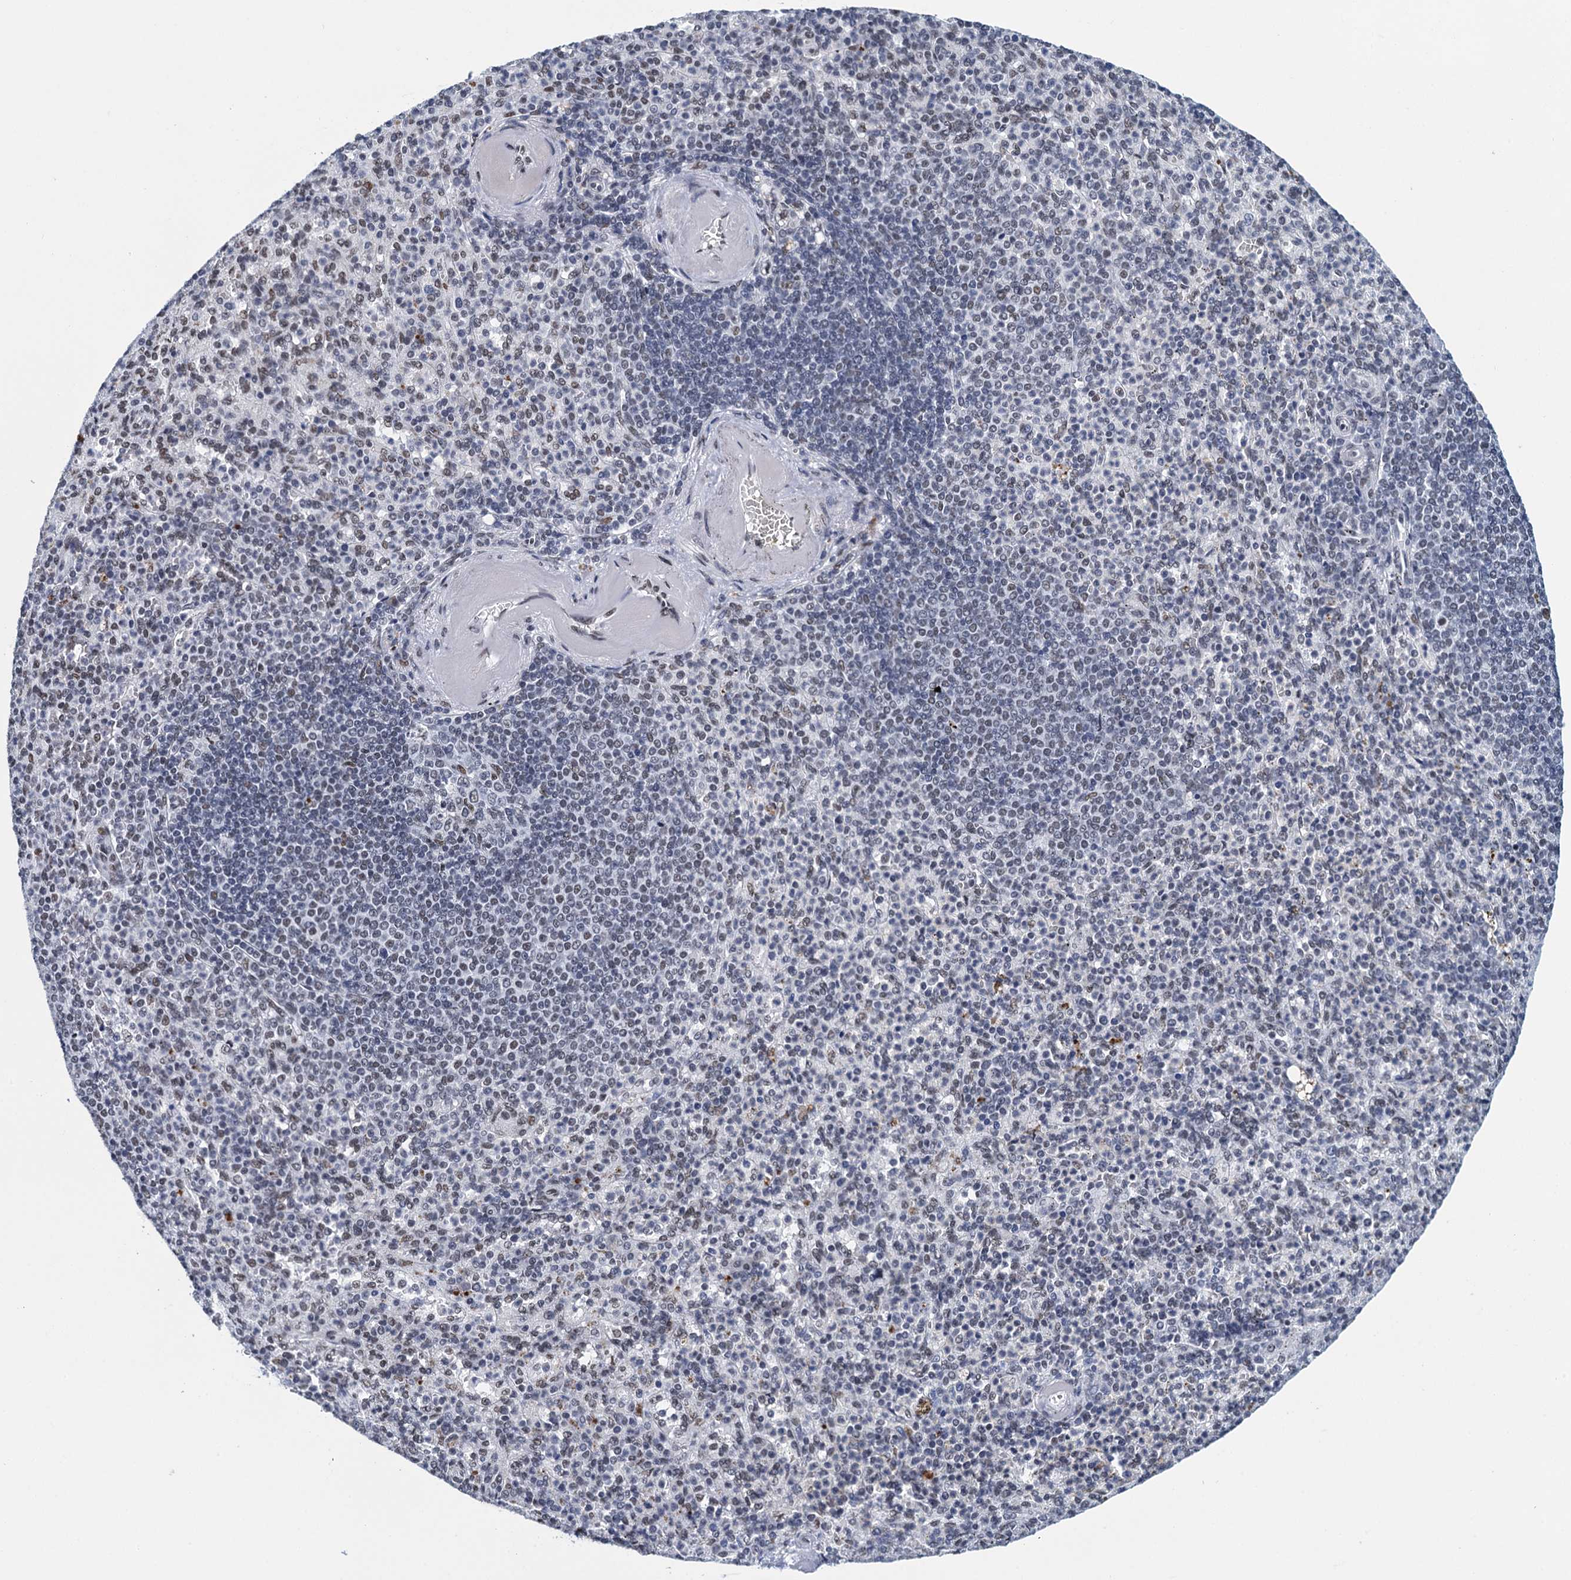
{"staining": {"intensity": "weak", "quantity": "<25%", "location": "nuclear"}, "tissue": "spleen", "cell_type": "Cells in red pulp", "image_type": "normal", "snomed": [{"axis": "morphology", "description": "Normal tissue, NOS"}, {"axis": "topography", "description": "Spleen"}], "caption": "Spleen stained for a protein using IHC exhibits no positivity cells in red pulp.", "gene": "HNRNPUL2", "patient": {"sex": "female", "age": 74}}